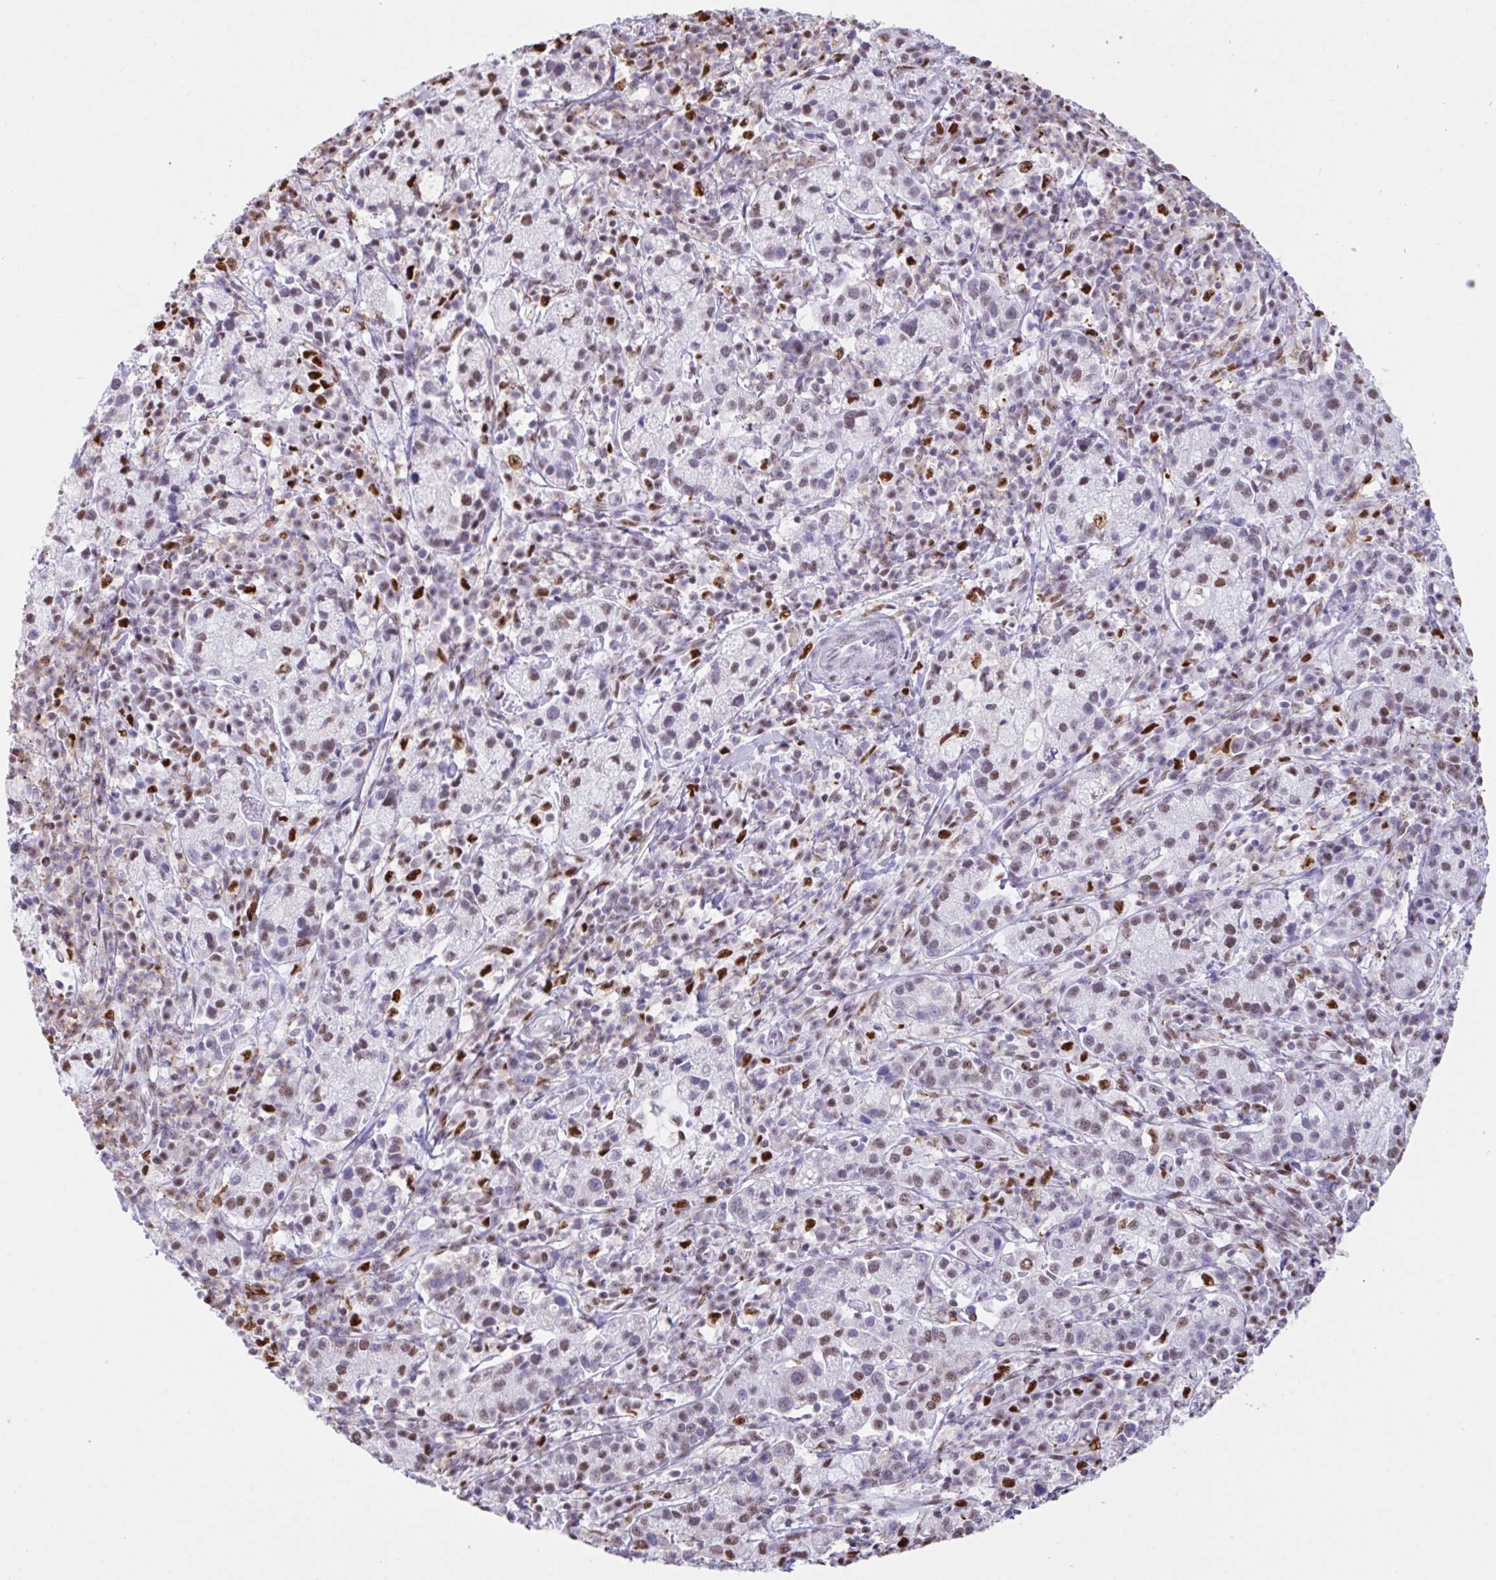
{"staining": {"intensity": "weak", "quantity": "25%-75%", "location": "nuclear"}, "tissue": "cervical cancer", "cell_type": "Tumor cells", "image_type": "cancer", "snomed": [{"axis": "morphology", "description": "Normal tissue, NOS"}, {"axis": "morphology", "description": "Adenocarcinoma, NOS"}, {"axis": "topography", "description": "Cervix"}], "caption": "A brown stain labels weak nuclear expression of a protein in cervical cancer (adenocarcinoma) tumor cells.", "gene": "BTBD10", "patient": {"sex": "female", "age": 44}}